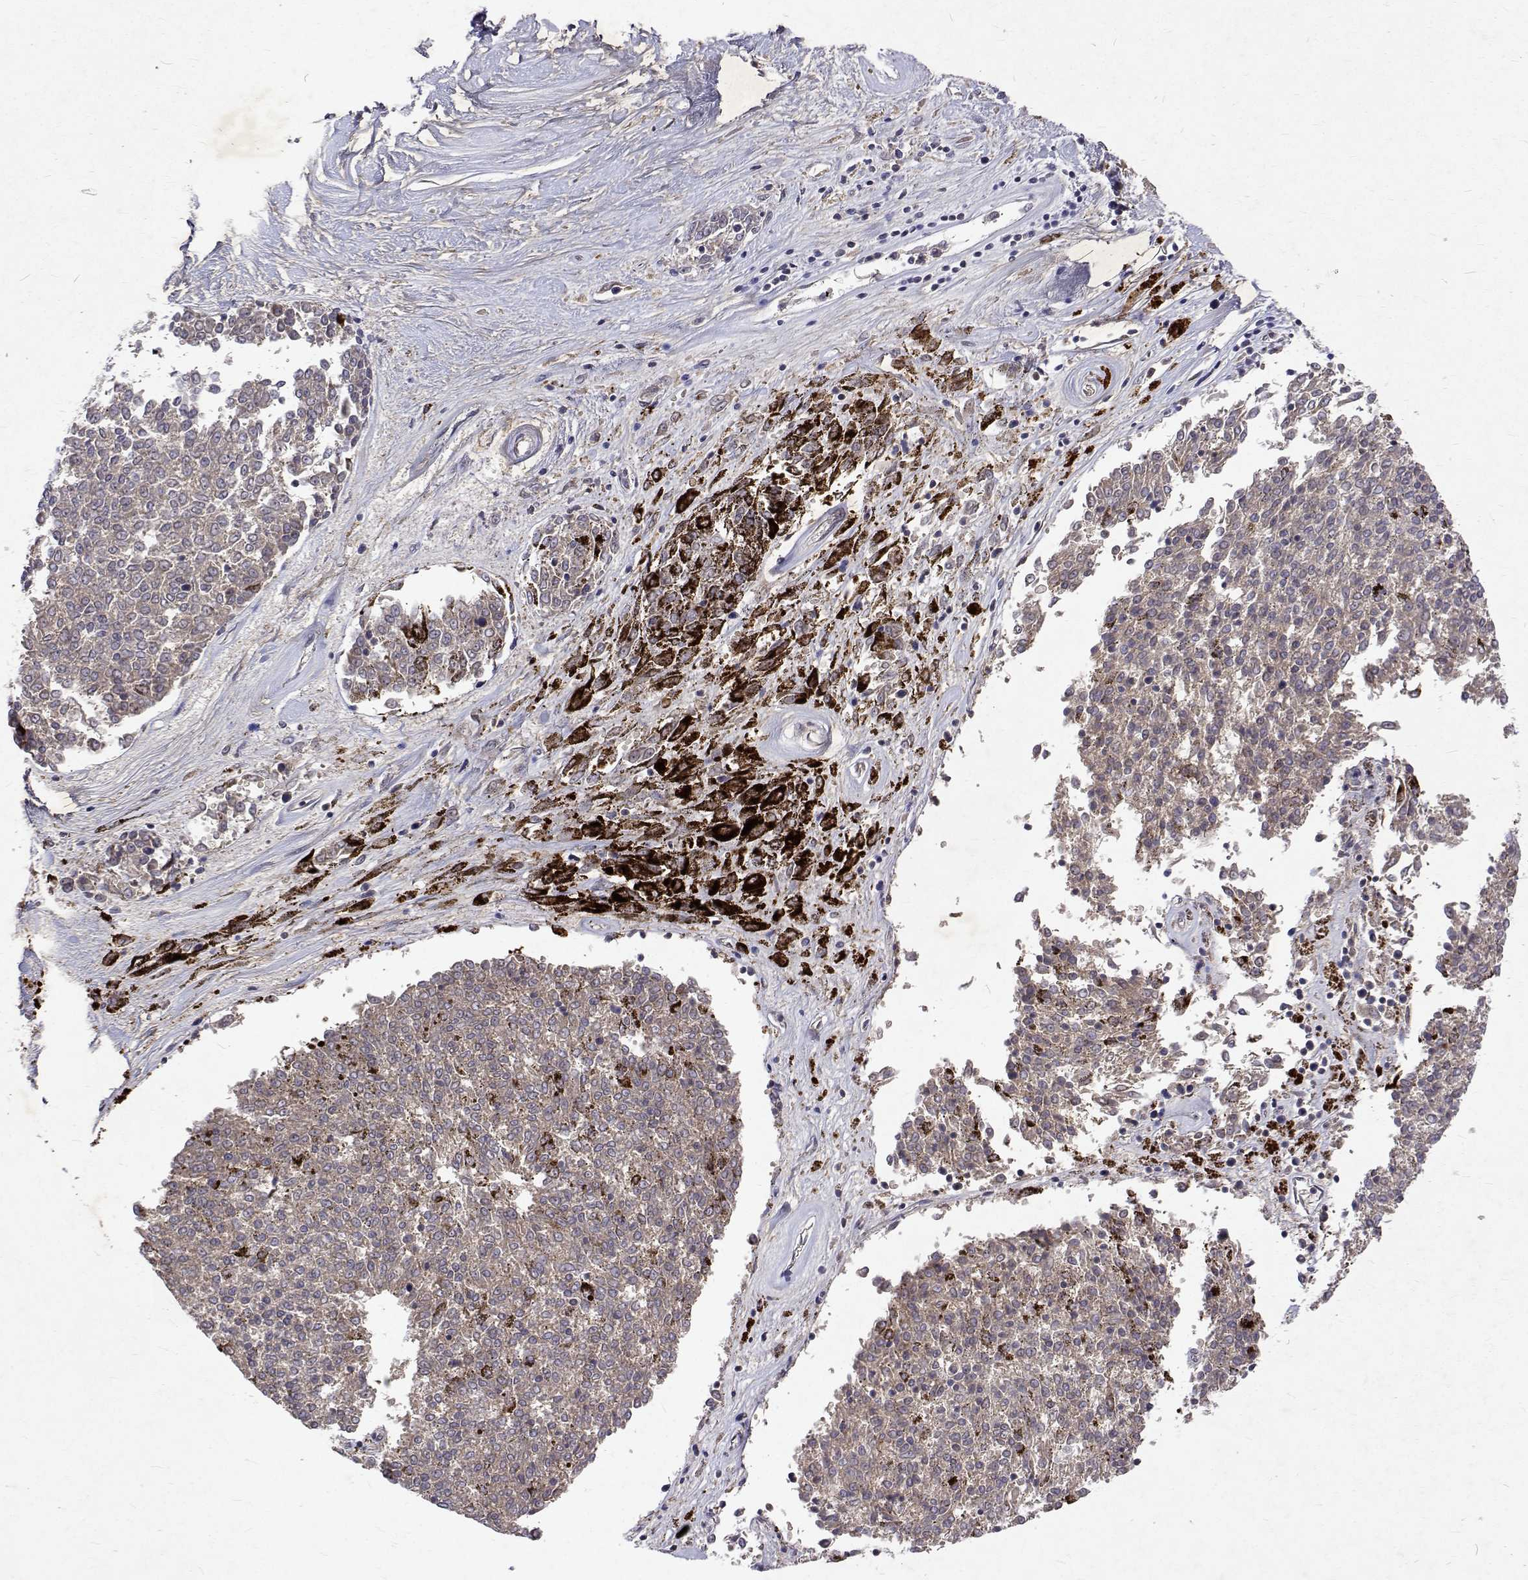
{"staining": {"intensity": "weak", "quantity": "<25%", "location": "cytoplasmic/membranous"}, "tissue": "melanoma", "cell_type": "Tumor cells", "image_type": "cancer", "snomed": [{"axis": "morphology", "description": "Malignant melanoma, NOS"}, {"axis": "topography", "description": "Skin"}], "caption": "Immunohistochemistry (IHC) micrograph of melanoma stained for a protein (brown), which exhibits no staining in tumor cells. (Immunohistochemistry, brightfield microscopy, high magnification).", "gene": "ALKBH8", "patient": {"sex": "female", "age": 72}}